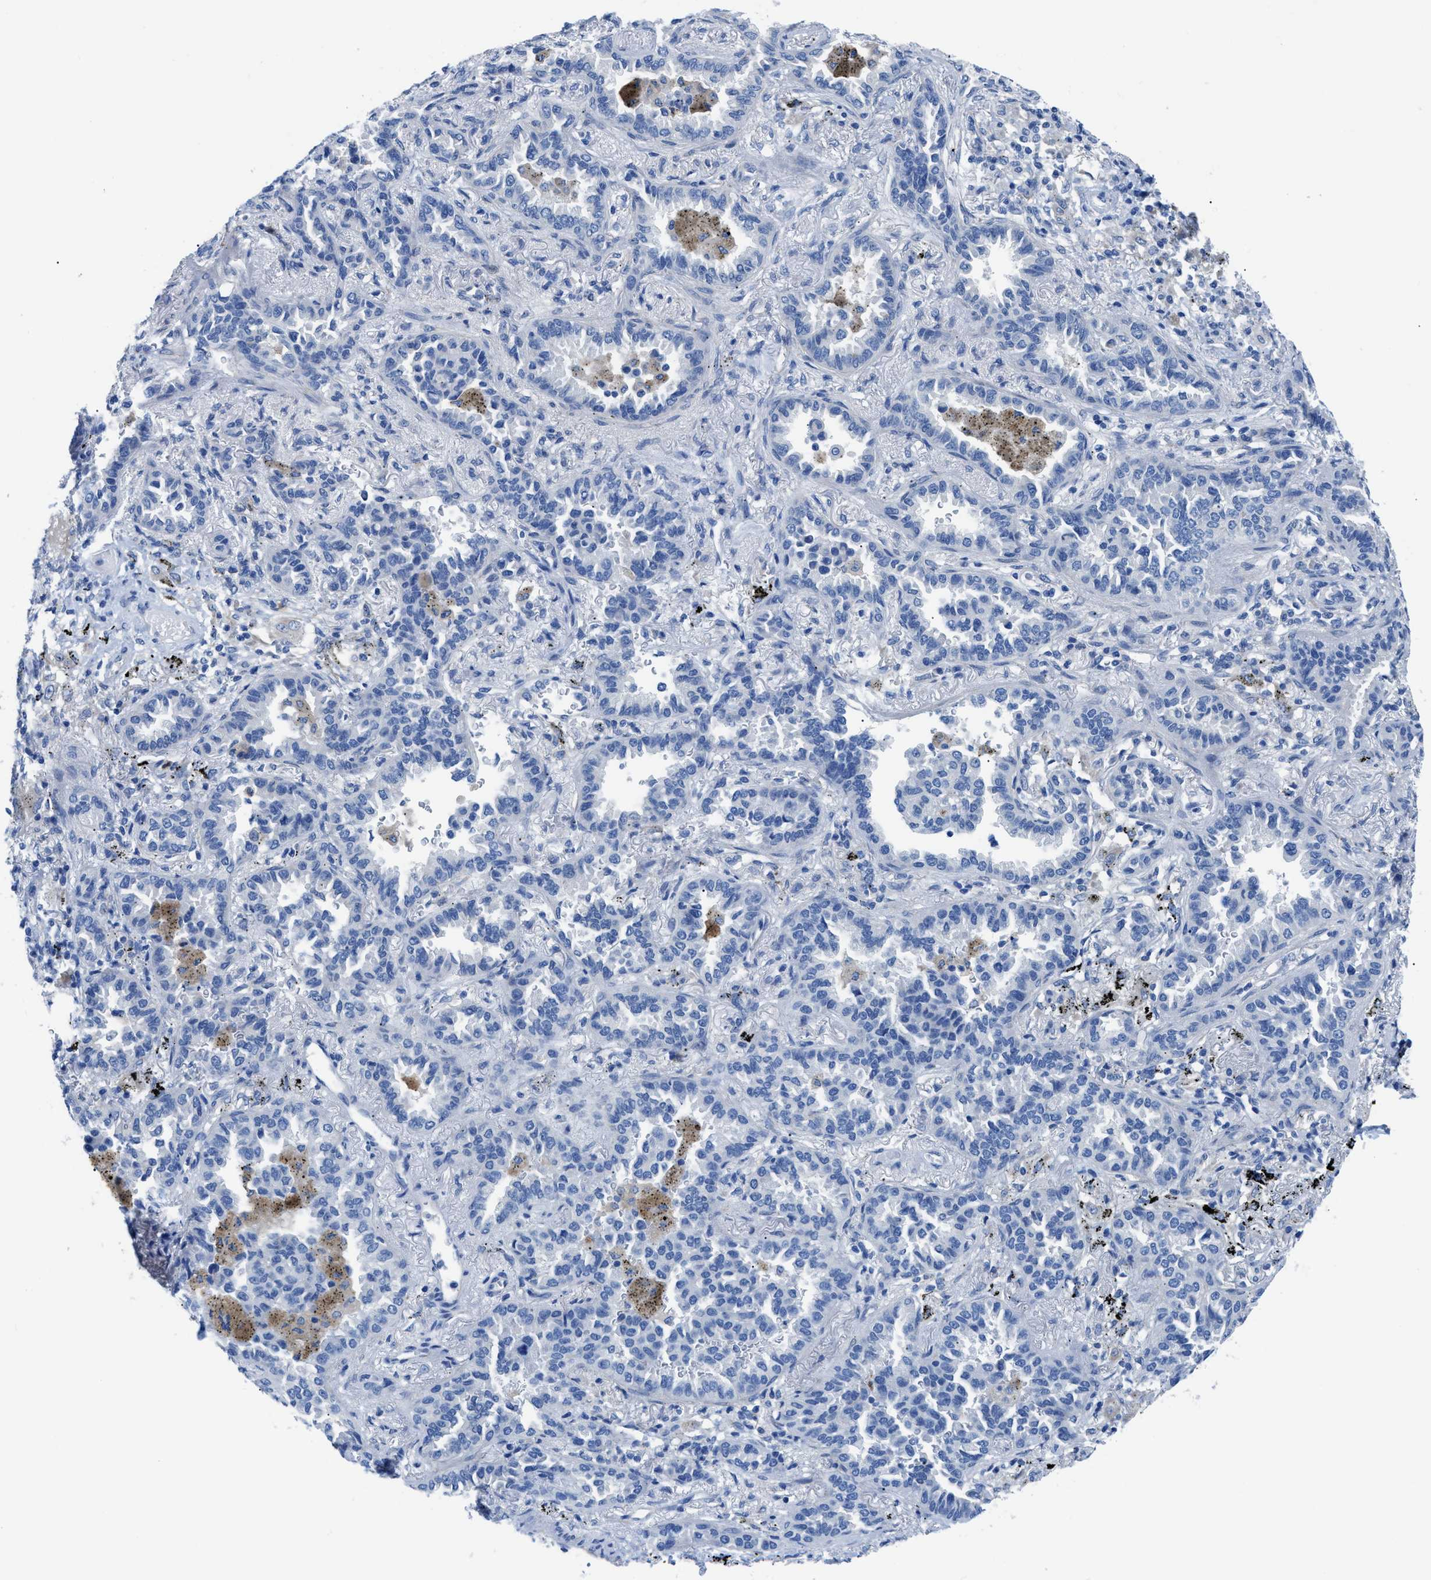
{"staining": {"intensity": "negative", "quantity": "none", "location": "none"}, "tissue": "lung cancer", "cell_type": "Tumor cells", "image_type": "cancer", "snomed": [{"axis": "morphology", "description": "Normal tissue, NOS"}, {"axis": "morphology", "description": "Adenocarcinoma, NOS"}, {"axis": "topography", "description": "Lung"}], "caption": "A micrograph of human lung cancer (adenocarcinoma) is negative for staining in tumor cells.", "gene": "ITPR1", "patient": {"sex": "male", "age": 59}}